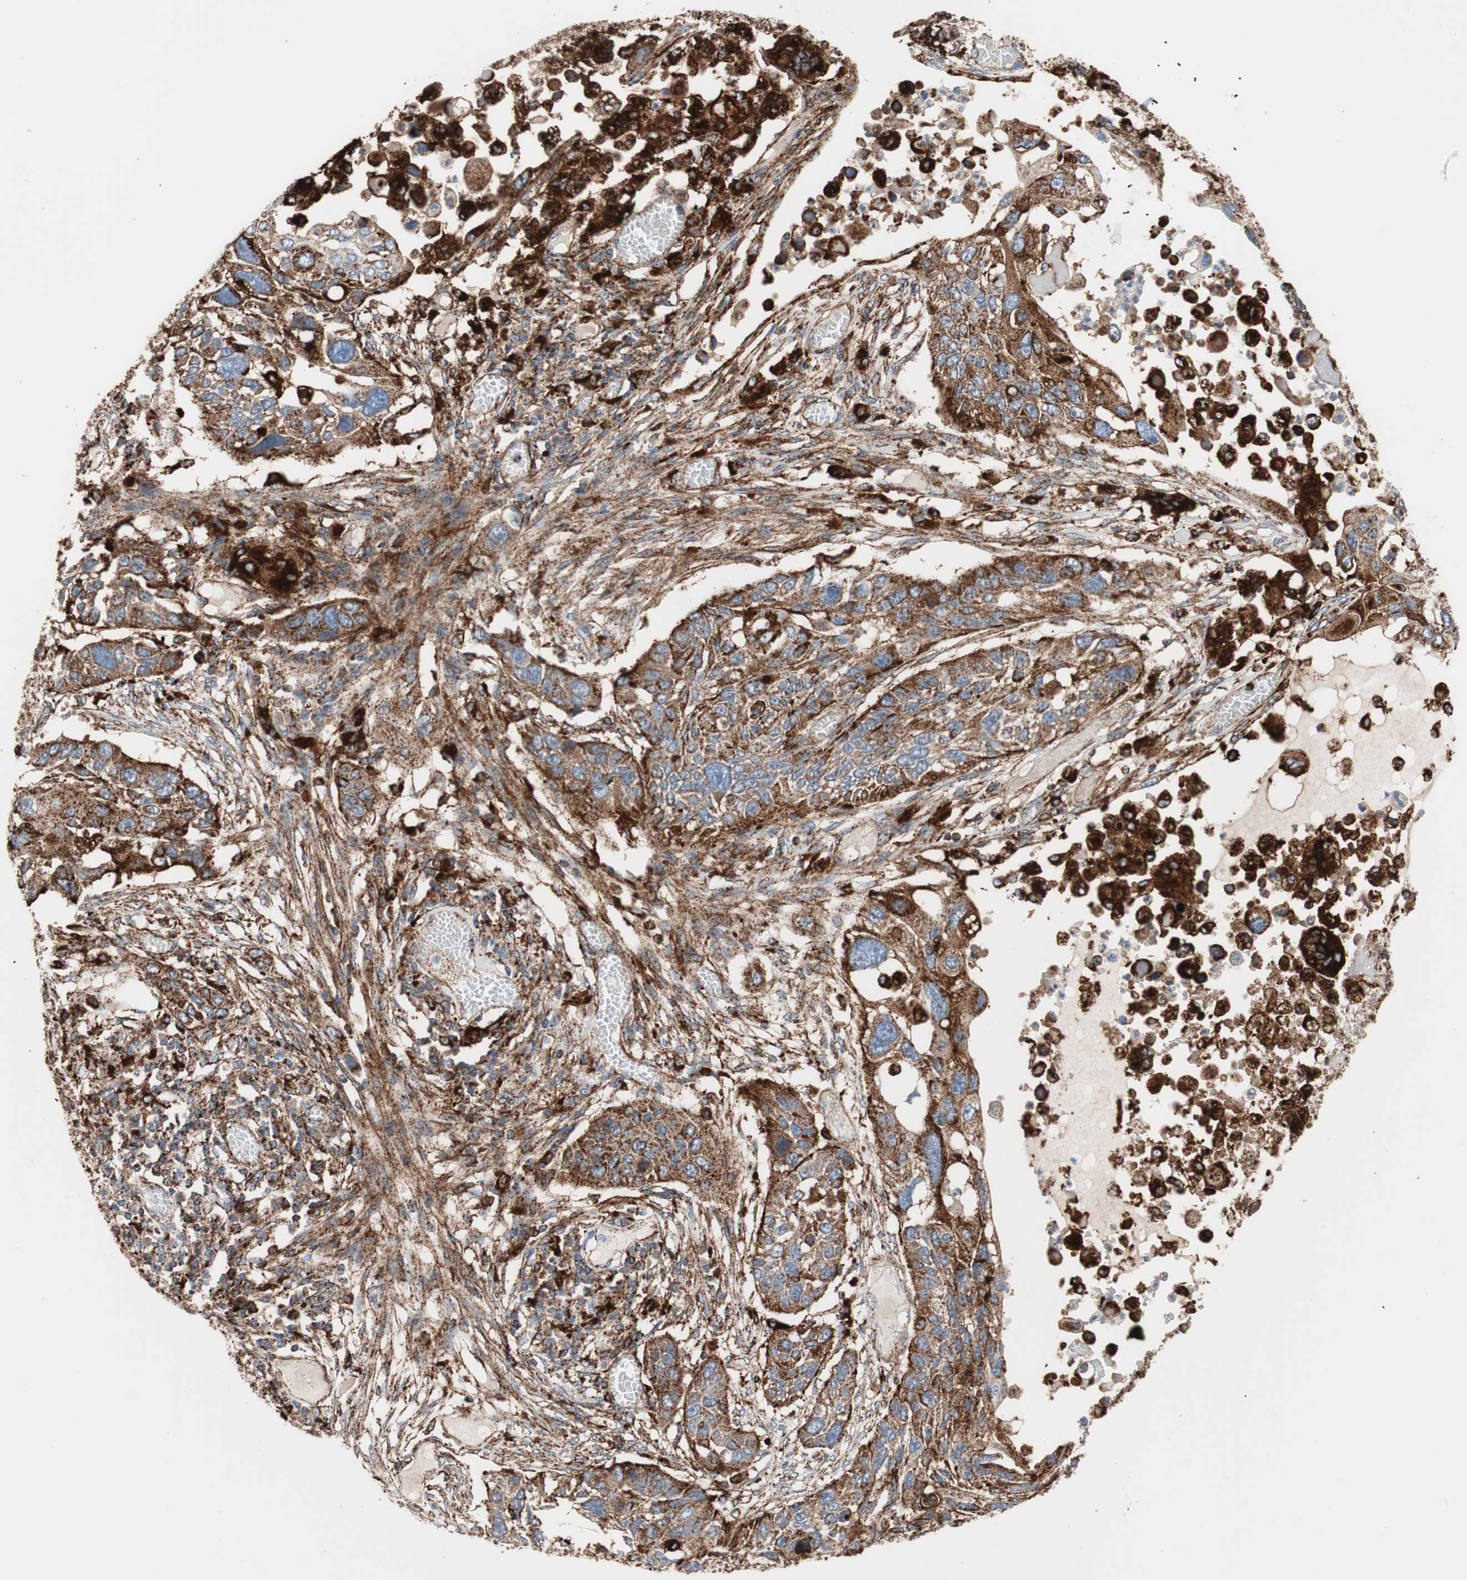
{"staining": {"intensity": "strong", "quantity": ">75%", "location": "cytoplasmic/membranous"}, "tissue": "lung cancer", "cell_type": "Tumor cells", "image_type": "cancer", "snomed": [{"axis": "morphology", "description": "Squamous cell carcinoma, NOS"}, {"axis": "topography", "description": "Lung"}], "caption": "Immunohistochemistry (IHC) (DAB (3,3'-diaminobenzidine)) staining of lung cancer exhibits strong cytoplasmic/membranous protein positivity in approximately >75% of tumor cells.", "gene": "LAMP1", "patient": {"sex": "male", "age": 71}}